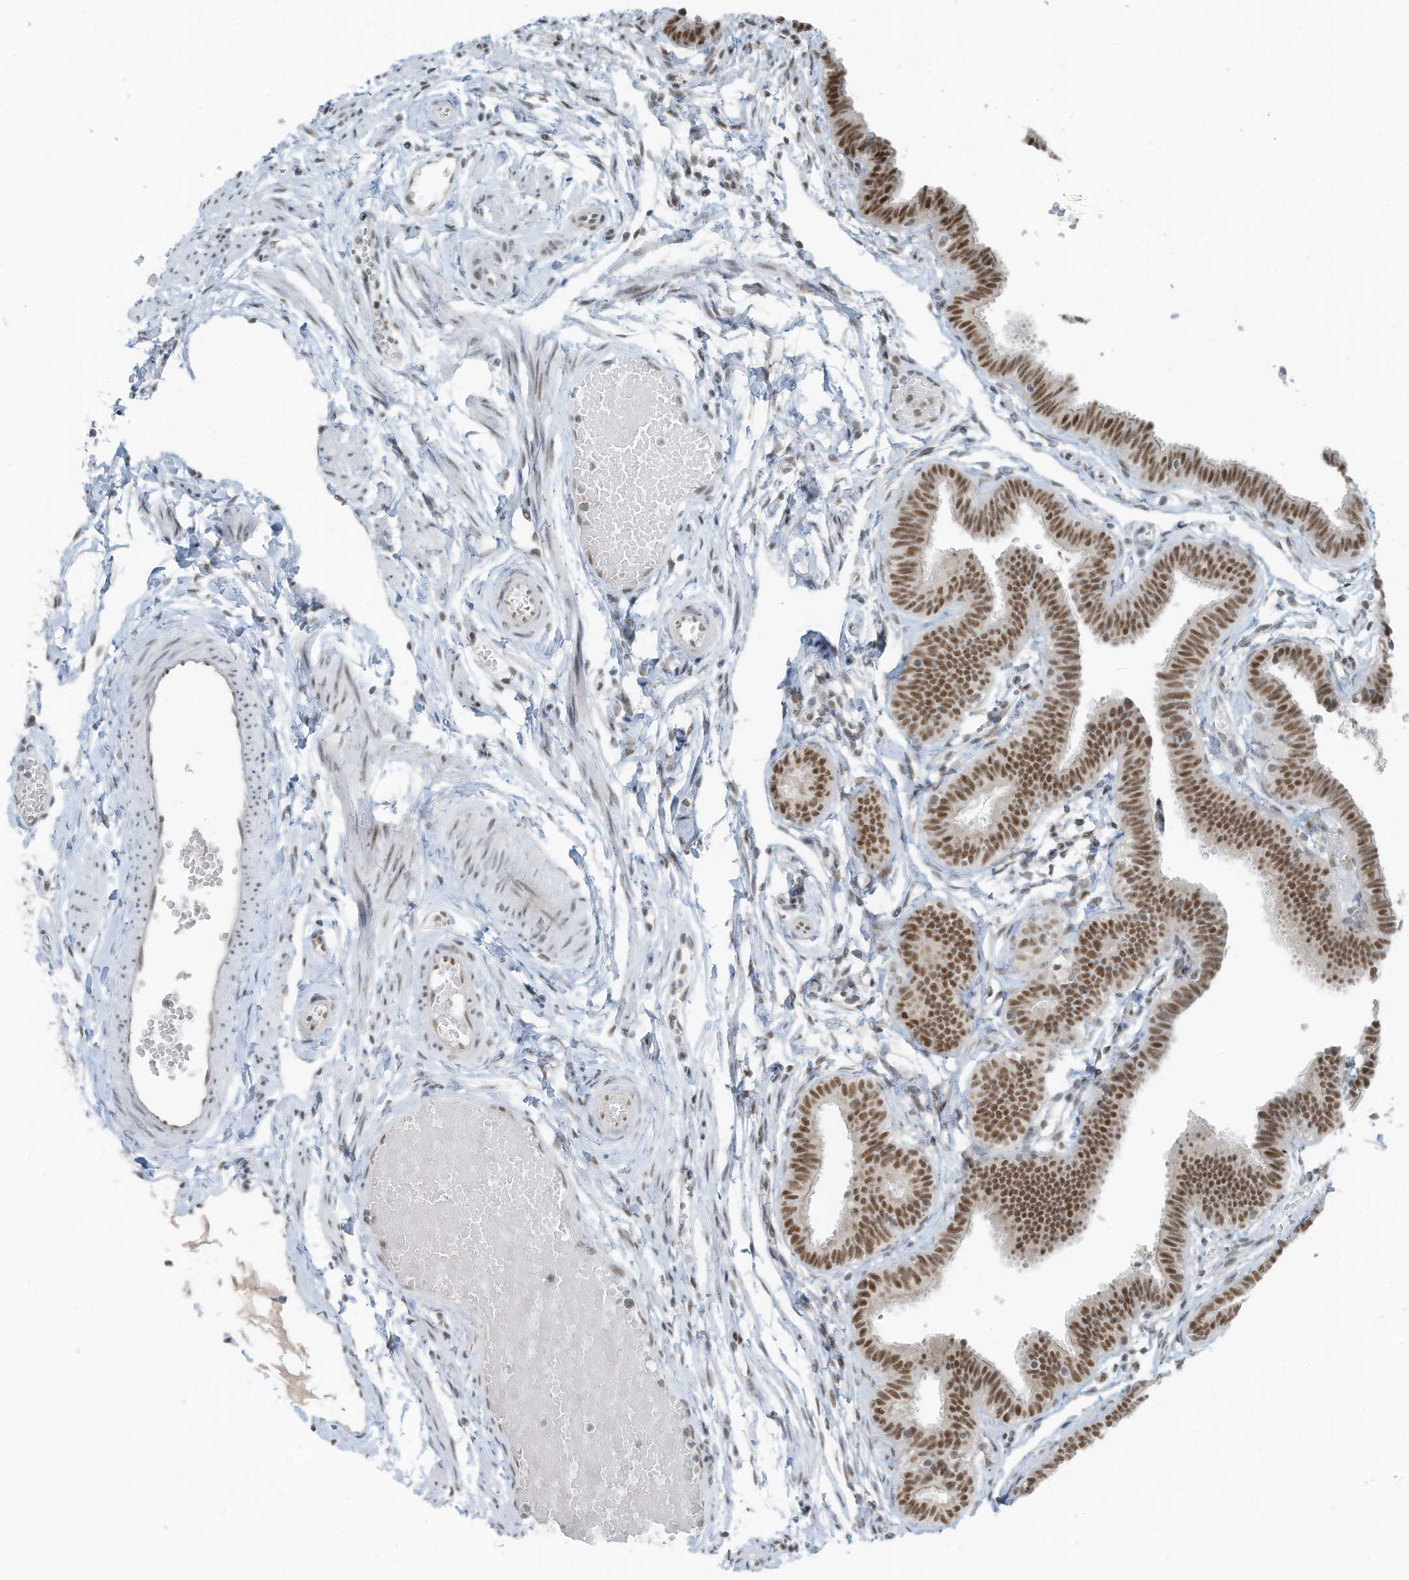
{"staining": {"intensity": "moderate", "quantity": ">75%", "location": "nuclear"}, "tissue": "fallopian tube", "cell_type": "Glandular cells", "image_type": "normal", "snomed": [{"axis": "morphology", "description": "Normal tissue, NOS"}, {"axis": "topography", "description": "Fallopian tube"}, {"axis": "topography", "description": "Ovary"}], "caption": "Immunohistochemical staining of normal fallopian tube exhibits medium levels of moderate nuclear positivity in approximately >75% of glandular cells.", "gene": "WRNIP1", "patient": {"sex": "female", "age": 23}}